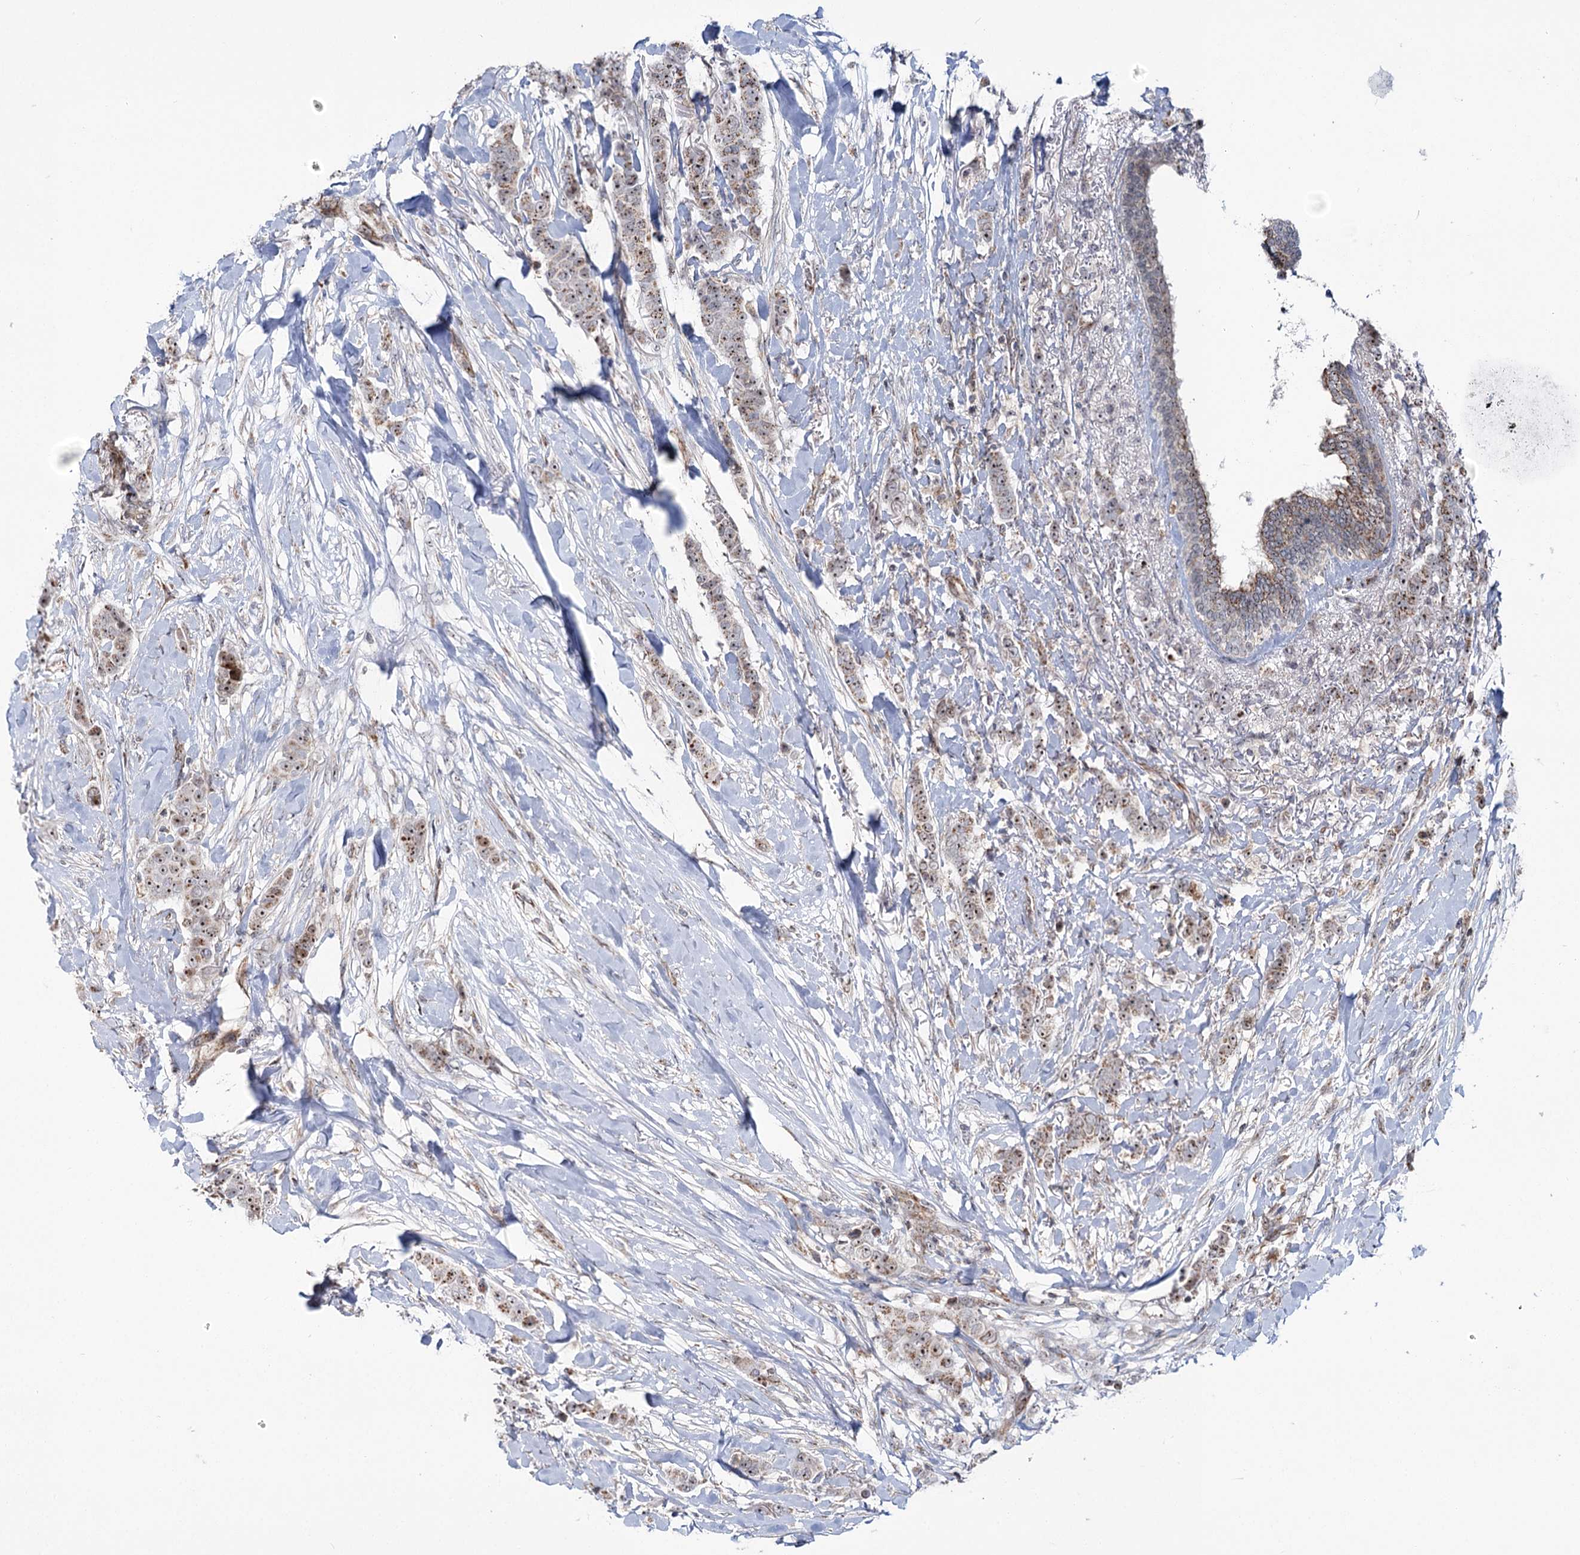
{"staining": {"intensity": "moderate", "quantity": ">75%", "location": "nuclear"}, "tissue": "breast cancer", "cell_type": "Tumor cells", "image_type": "cancer", "snomed": [{"axis": "morphology", "description": "Duct carcinoma"}, {"axis": "topography", "description": "Breast"}], "caption": "Human breast cancer (intraductal carcinoma) stained for a protein (brown) displays moderate nuclear positive expression in approximately >75% of tumor cells.", "gene": "STEEP1", "patient": {"sex": "female", "age": 40}}